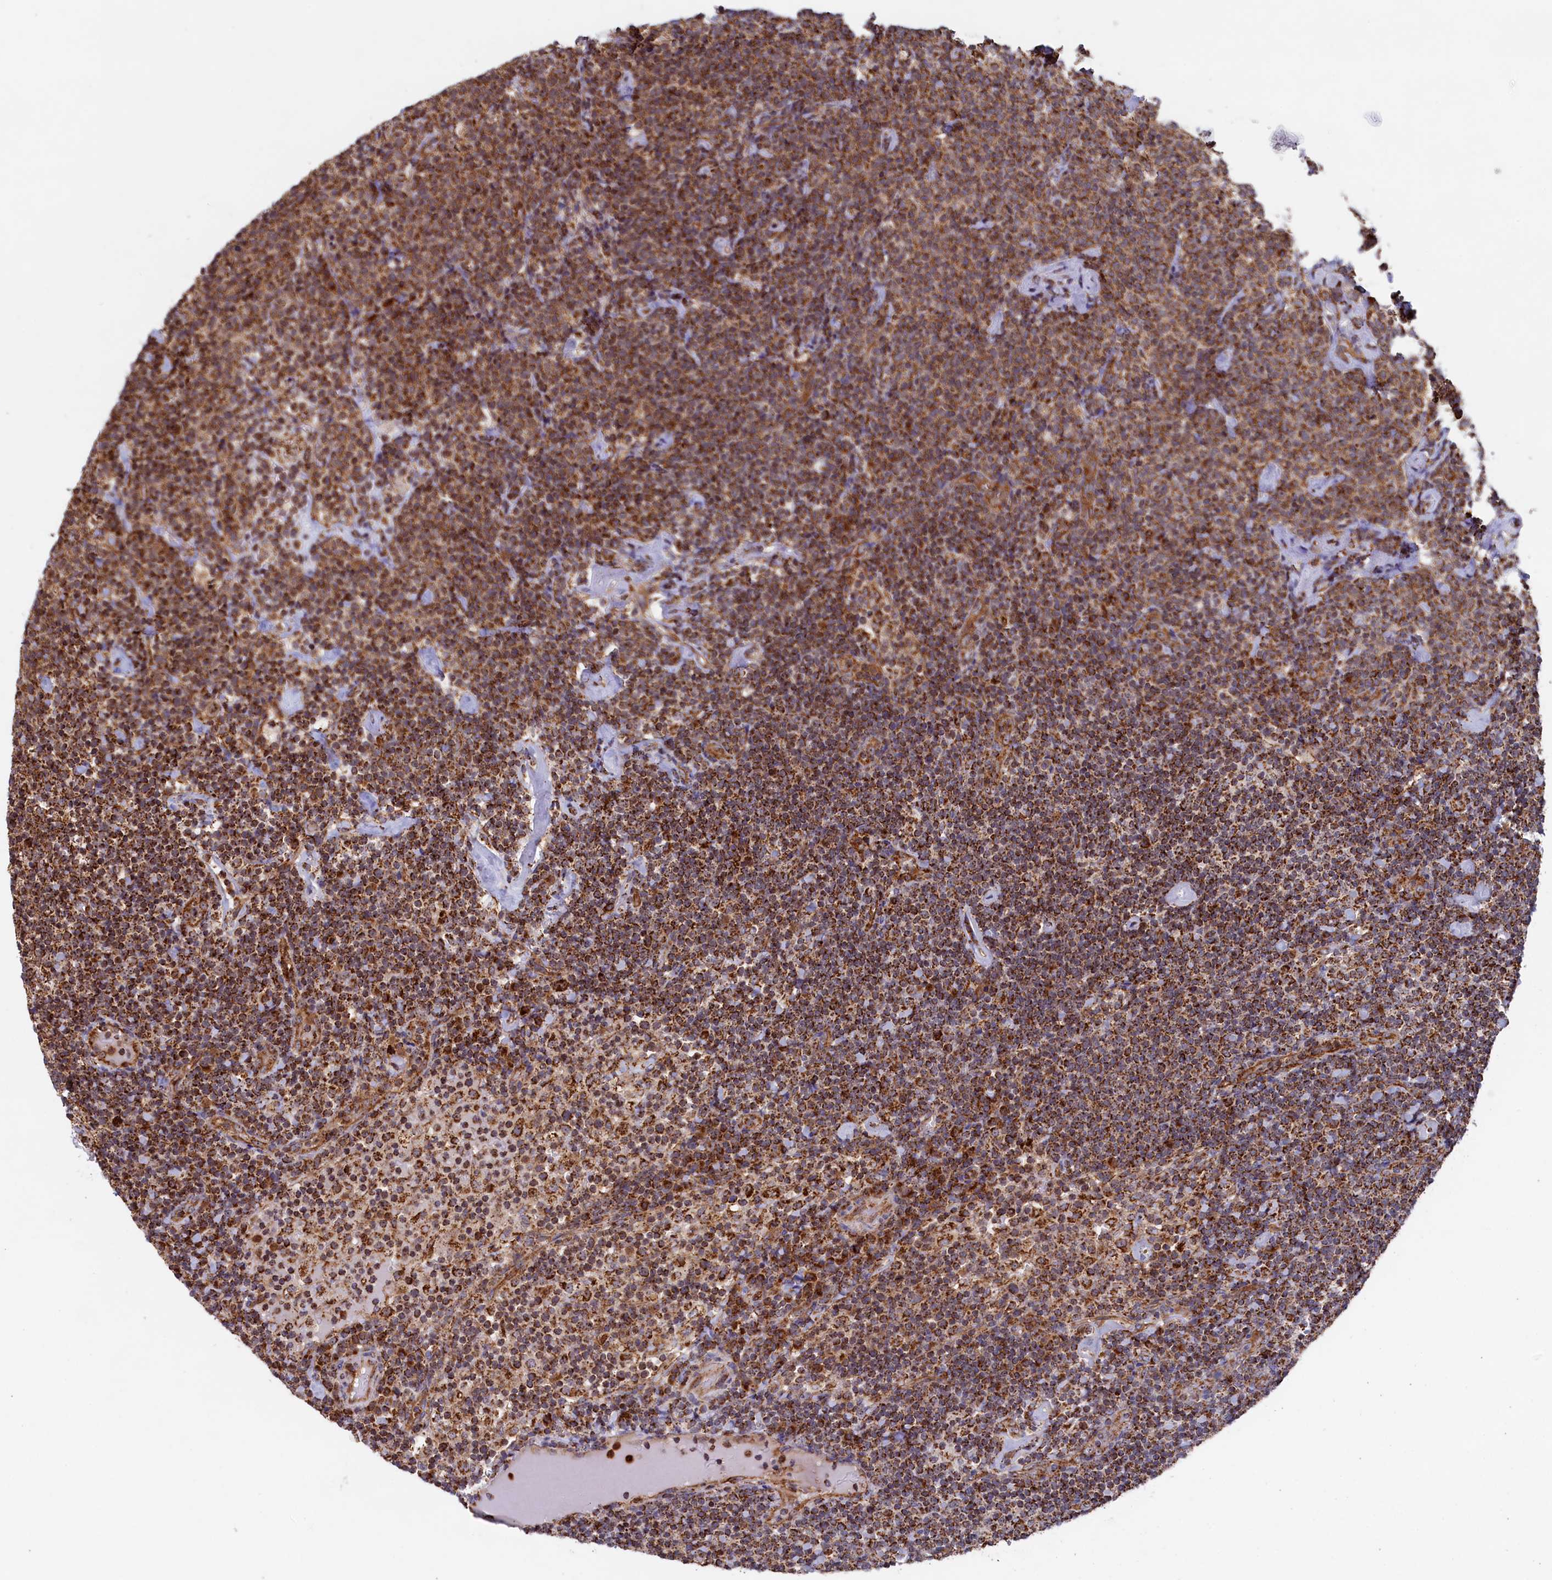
{"staining": {"intensity": "moderate", "quantity": ">75%", "location": "cytoplasmic/membranous"}, "tissue": "lymphoma", "cell_type": "Tumor cells", "image_type": "cancer", "snomed": [{"axis": "morphology", "description": "Malignant lymphoma, non-Hodgkin's type, High grade"}, {"axis": "topography", "description": "Lymph node"}], "caption": "A micrograph of human lymphoma stained for a protein displays moderate cytoplasmic/membranous brown staining in tumor cells.", "gene": "UBE3B", "patient": {"sex": "male", "age": 61}}